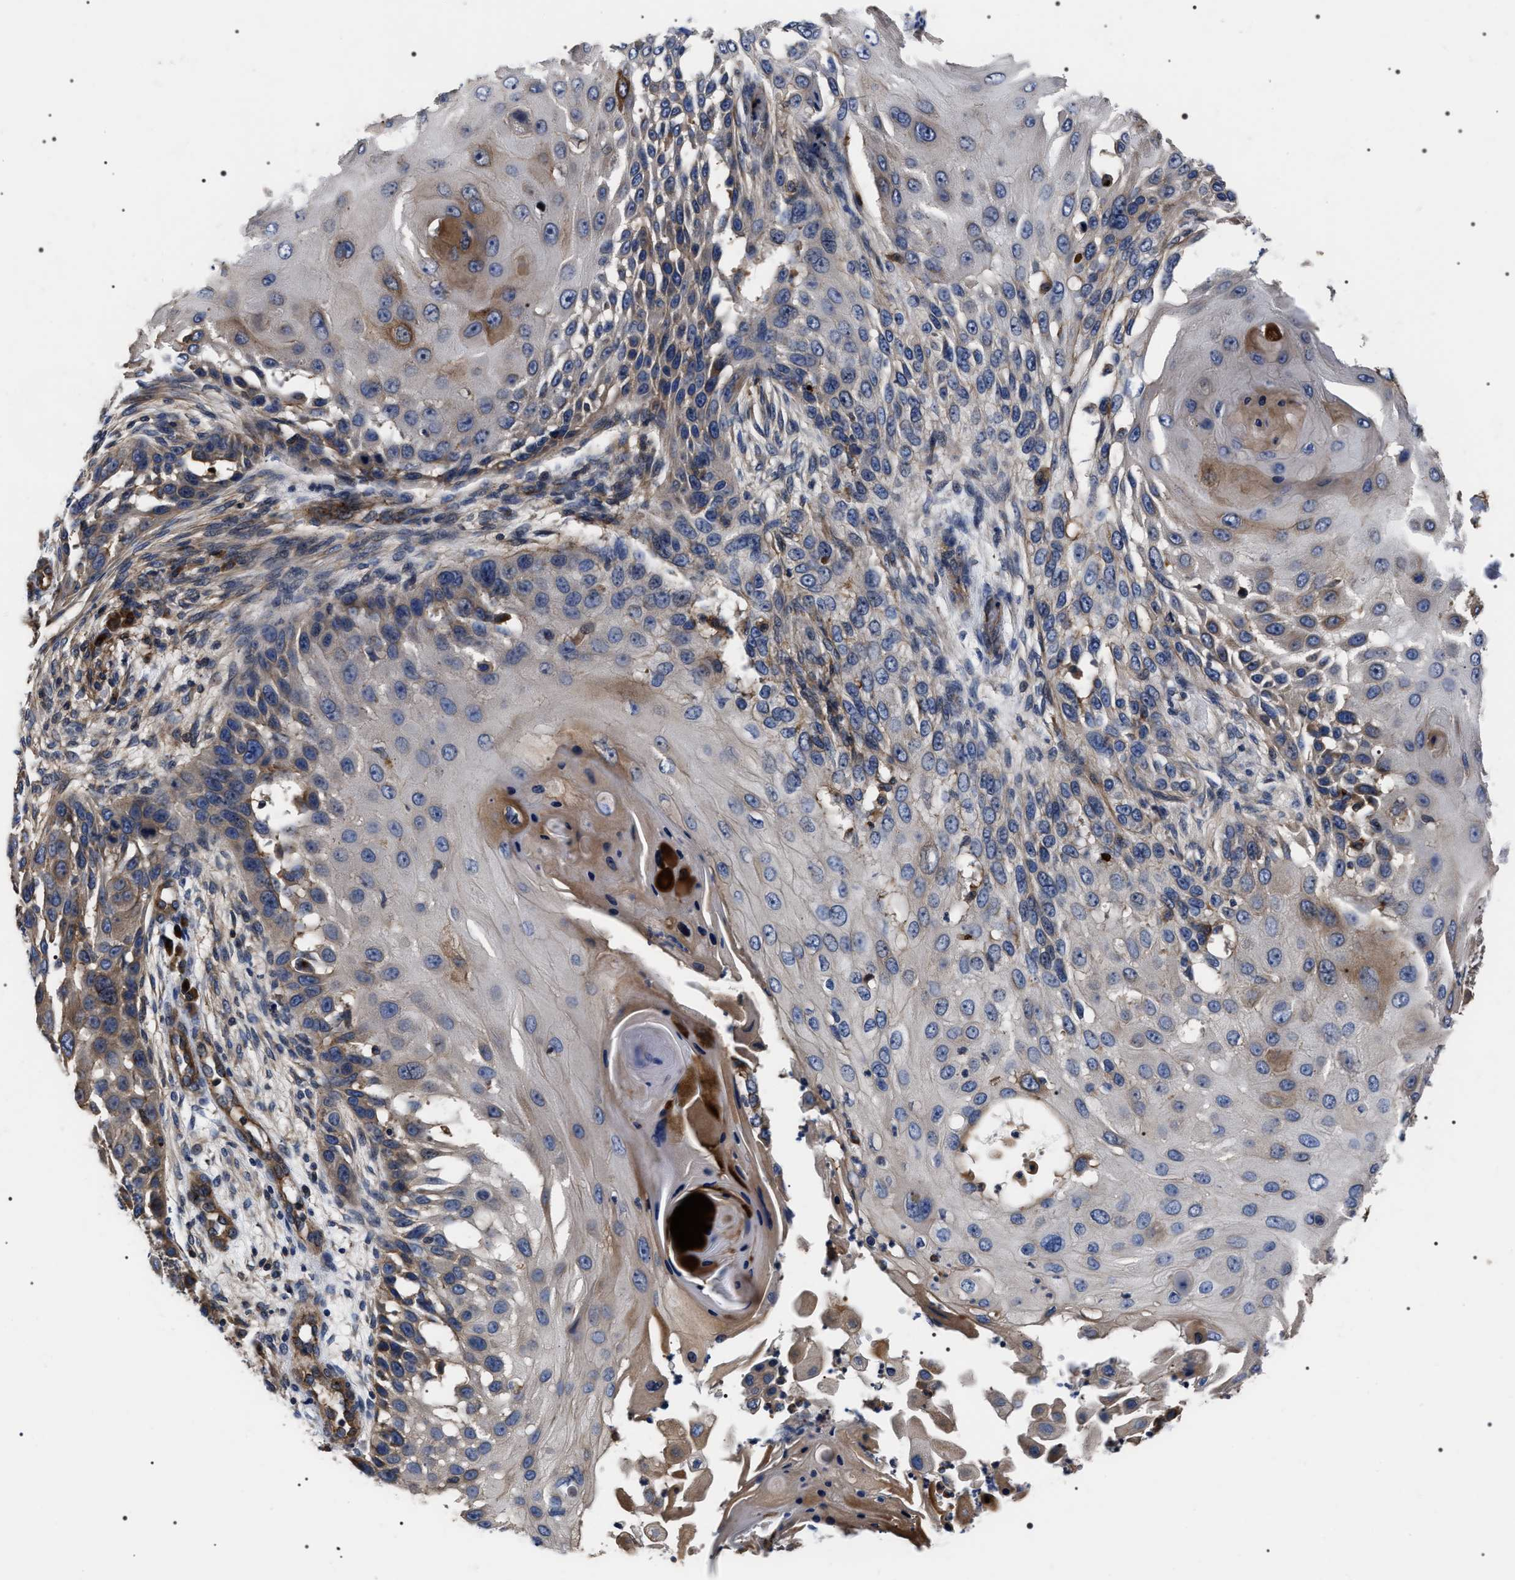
{"staining": {"intensity": "moderate", "quantity": "<25%", "location": "cytoplasmic/membranous"}, "tissue": "skin cancer", "cell_type": "Tumor cells", "image_type": "cancer", "snomed": [{"axis": "morphology", "description": "Squamous cell carcinoma, NOS"}, {"axis": "topography", "description": "Skin"}], "caption": "A brown stain labels moderate cytoplasmic/membranous staining of a protein in human skin cancer tumor cells.", "gene": "MIS18A", "patient": {"sex": "female", "age": 44}}